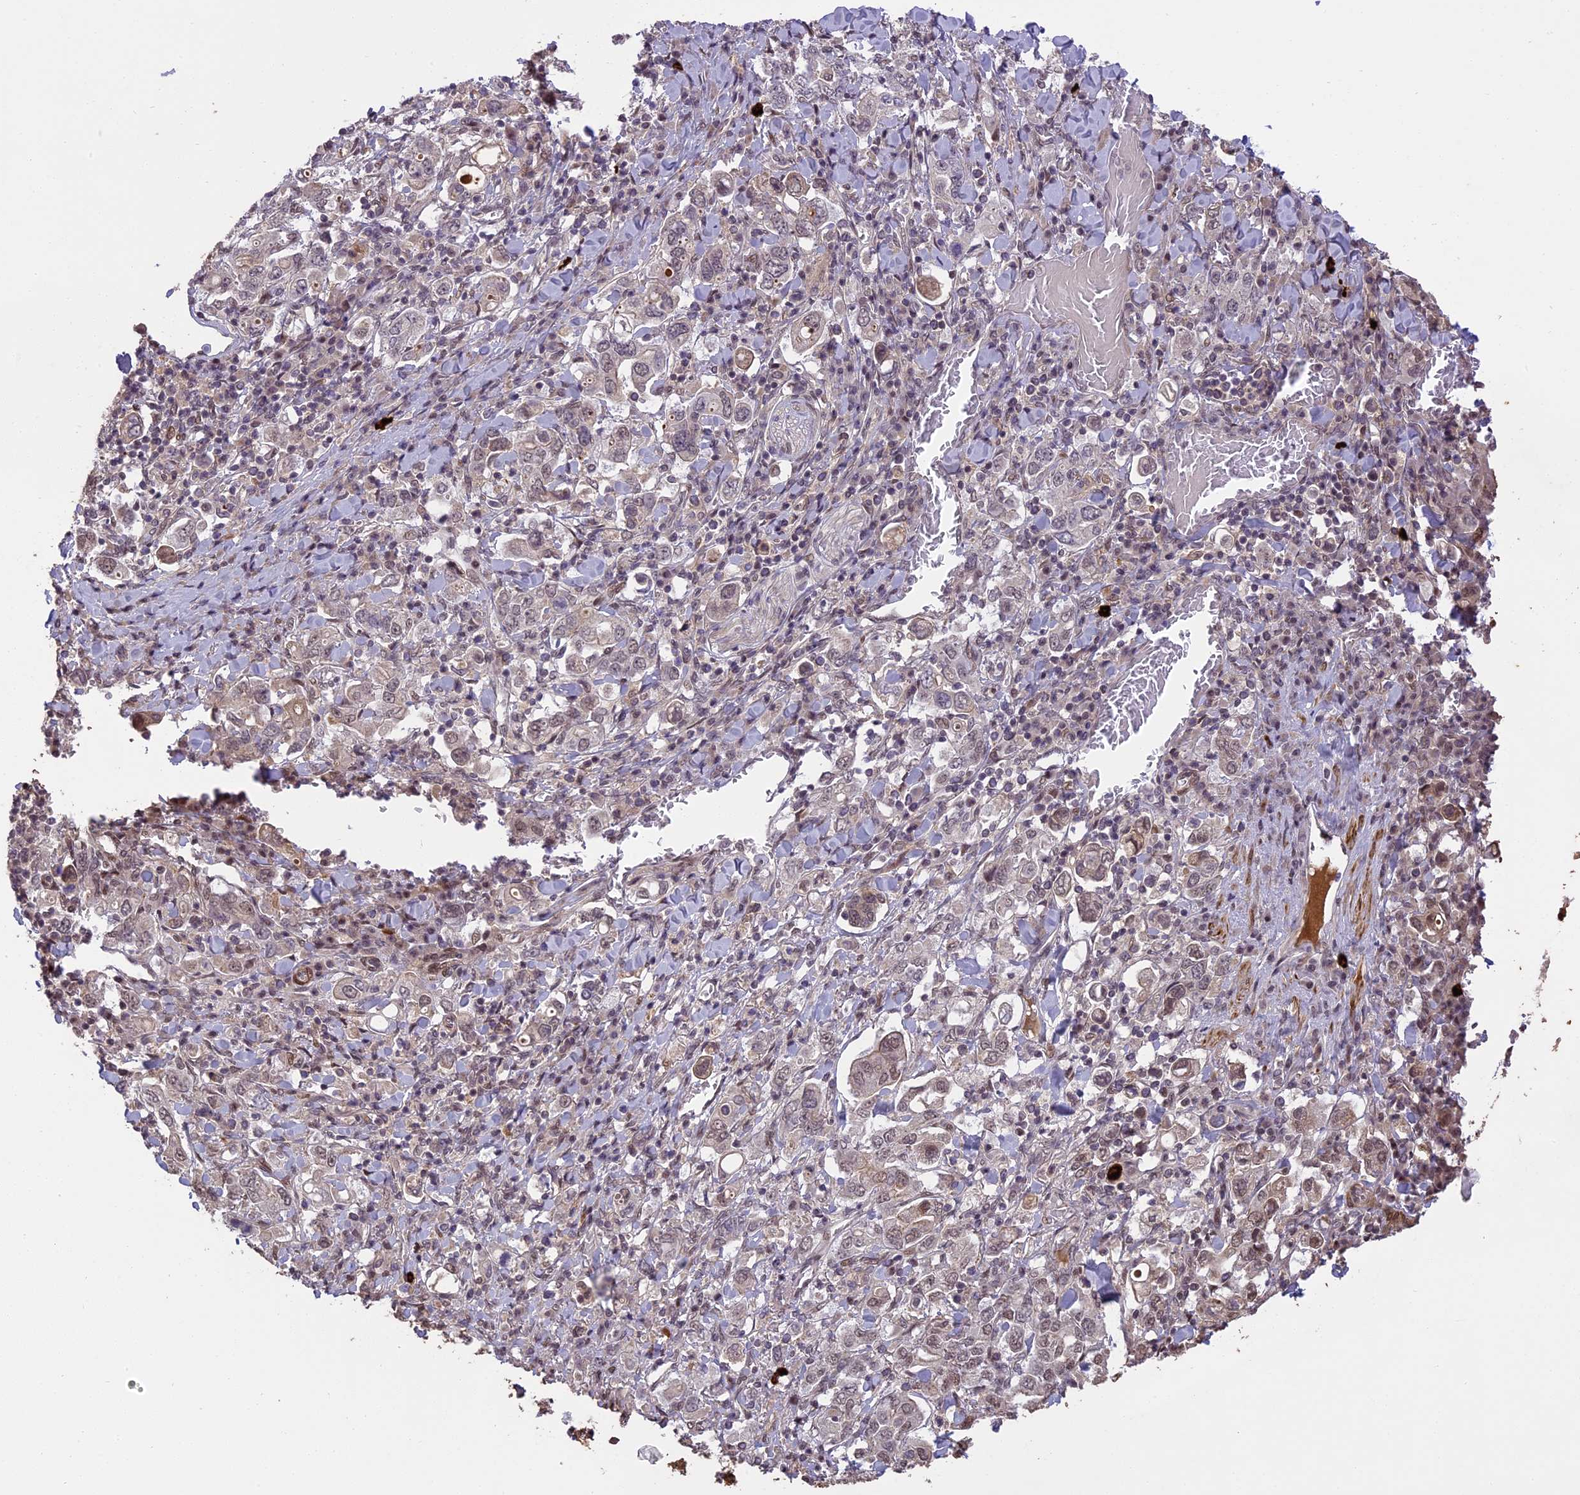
{"staining": {"intensity": "weak", "quantity": "<25%", "location": "nuclear"}, "tissue": "stomach cancer", "cell_type": "Tumor cells", "image_type": "cancer", "snomed": [{"axis": "morphology", "description": "Adenocarcinoma, NOS"}, {"axis": "topography", "description": "Stomach, upper"}], "caption": "Micrograph shows no significant protein positivity in tumor cells of stomach cancer.", "gene": "PRELID2", "patient": {"sex": "male", "age": 62}}